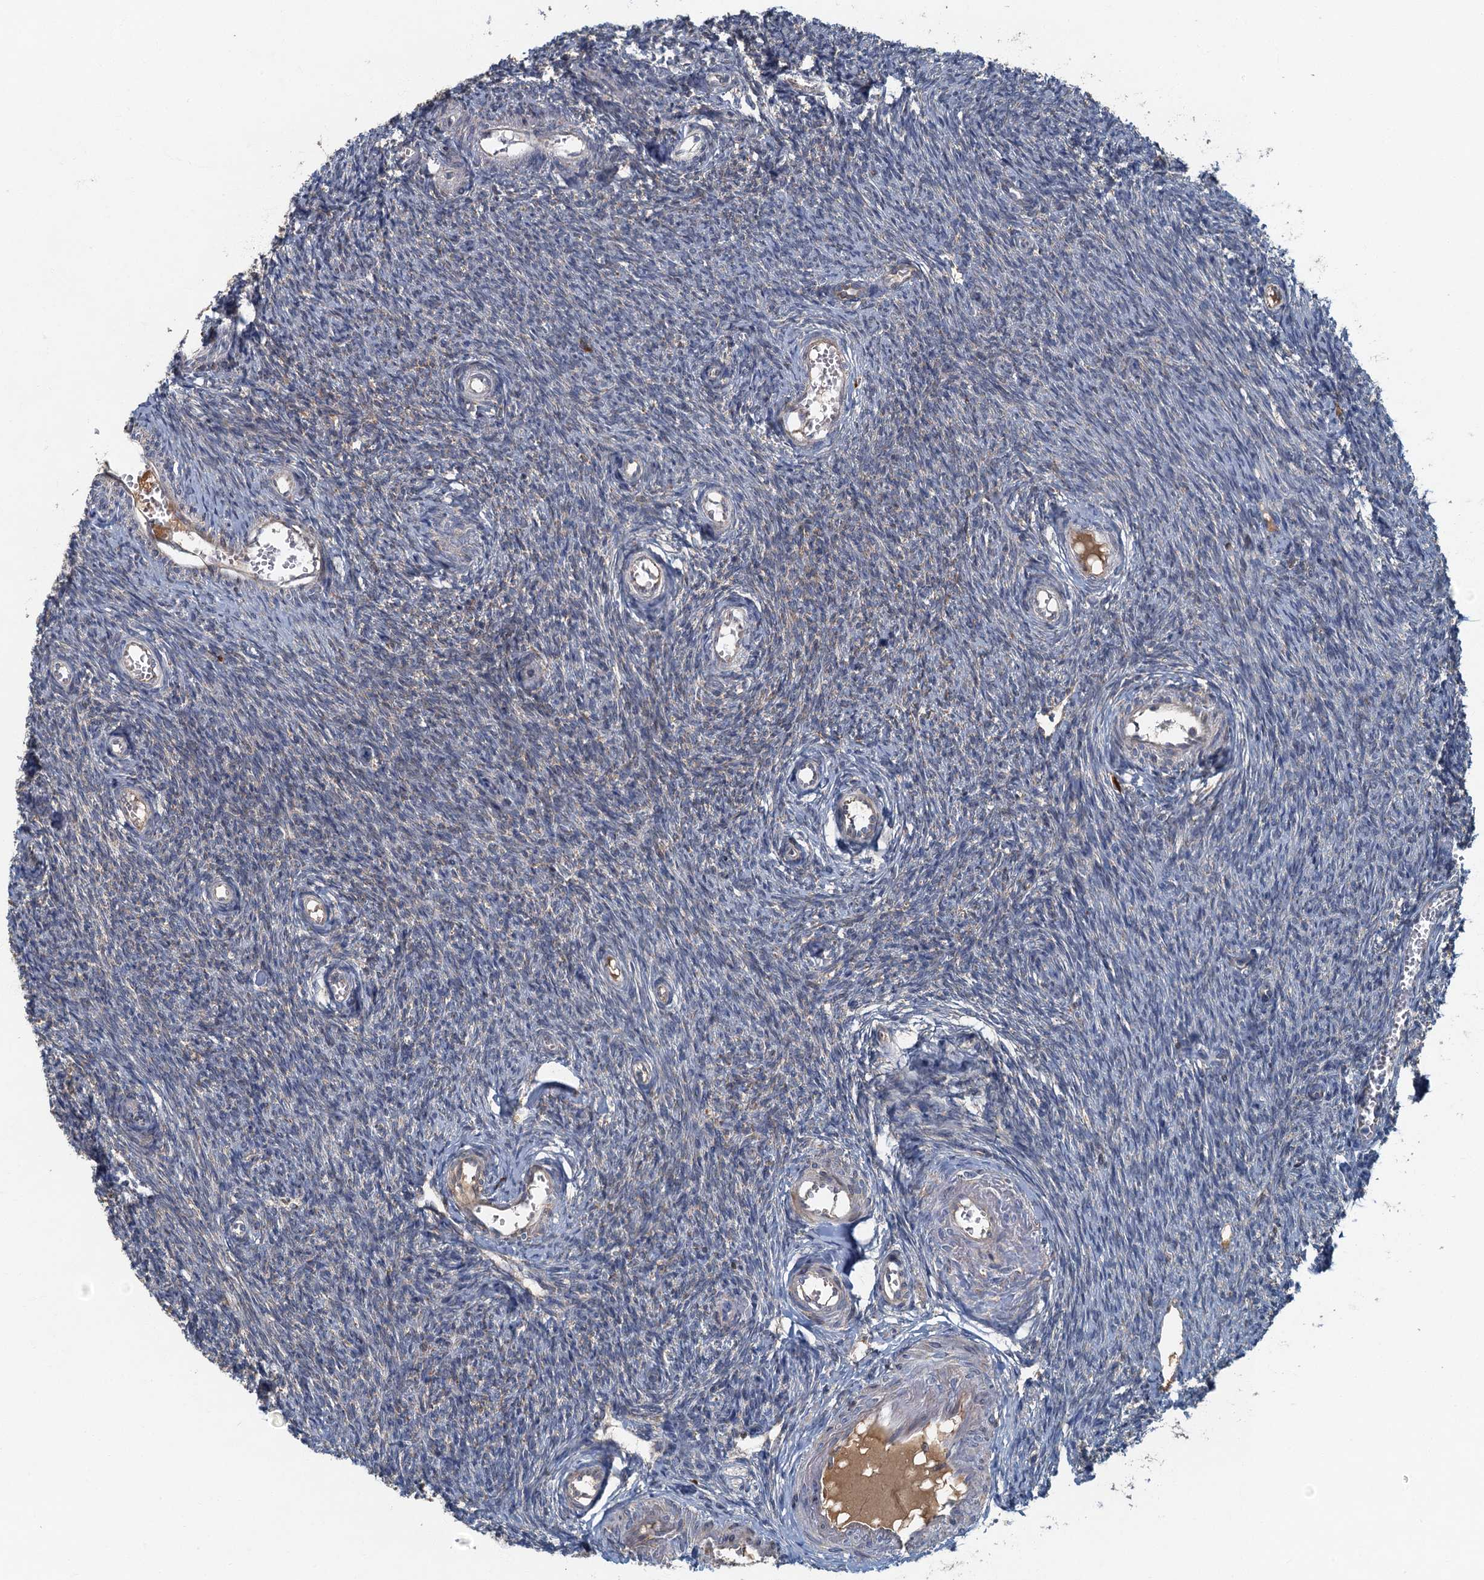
{"staining": {"intensity": "negative", "quantity": "none", "location": "none"}, "tissue": "ovary", "cell_type": "Ovarian stroma cells", "image_type": "normal", "snomed": [{"axis": "morphology", "description": "Normal tissue, NOS"}, {"axis": "topography", "description": "Ovary"}], "caption": "Normal ovary was stained to show a protein in brown. There is no significant positivity in ovarian stroma cells. (DAB IHC, high magnification).", "gene": "SPDYC", "patient": {"sex": "female", "age": 44}}